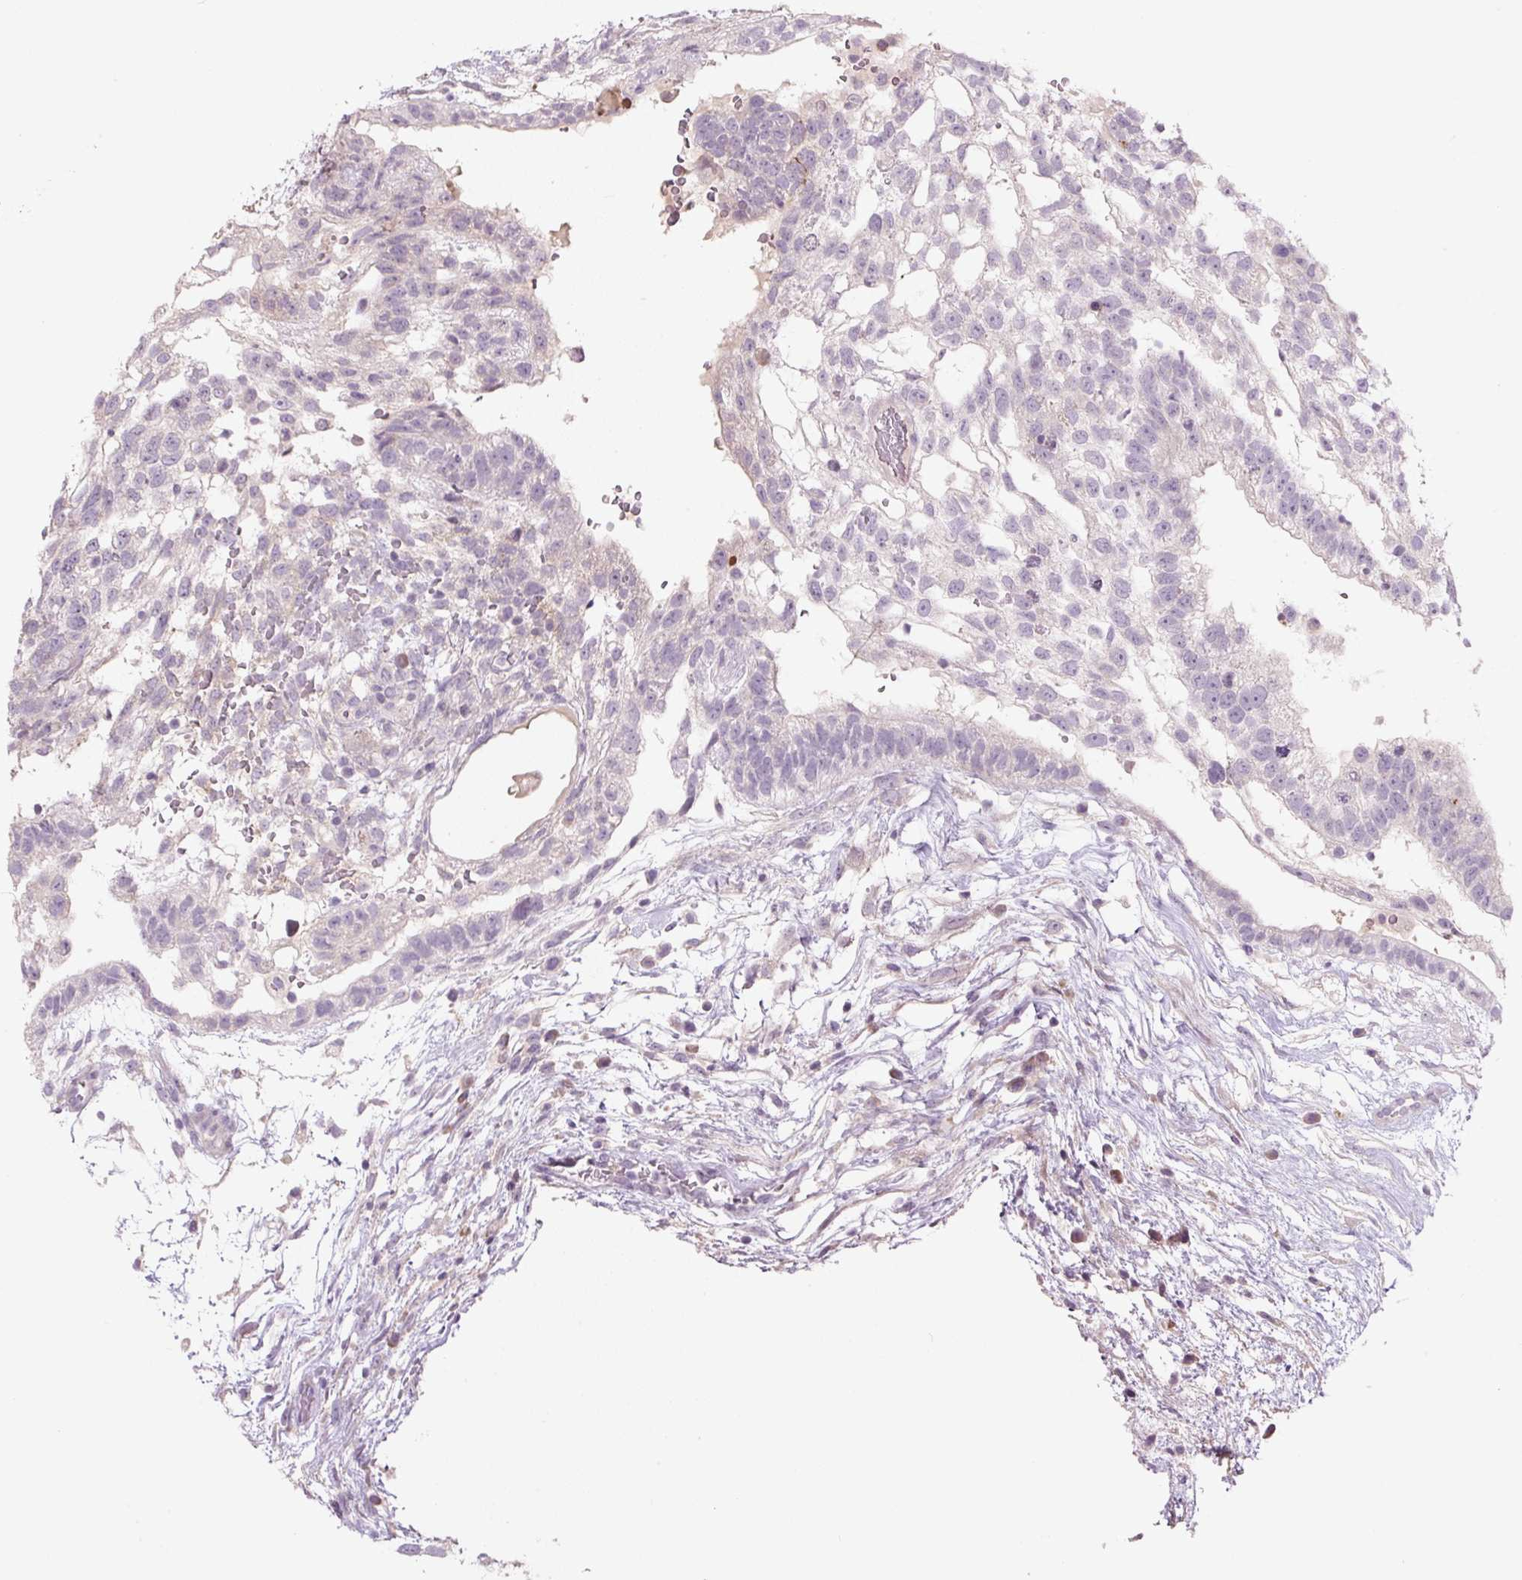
{"staining": {"intensity": "negative", "quantity": "none", "location": "none"}, "tissue": "testis cancer", "cell_type": "Tumor cells", "image_type": "cancer", "snomed": [{"axis": "morphology", "description": "Carcinoma, Embryonal, NOS"}, {"axis": "topography", "description": "Testis"}], "caption": "A high-resolution micrograph shows IHC staining of testis cancer, which displays no significant positivity in tumor cells.", "gene": "TMEM100", "patient": {"sex": "male", "age": 32}}